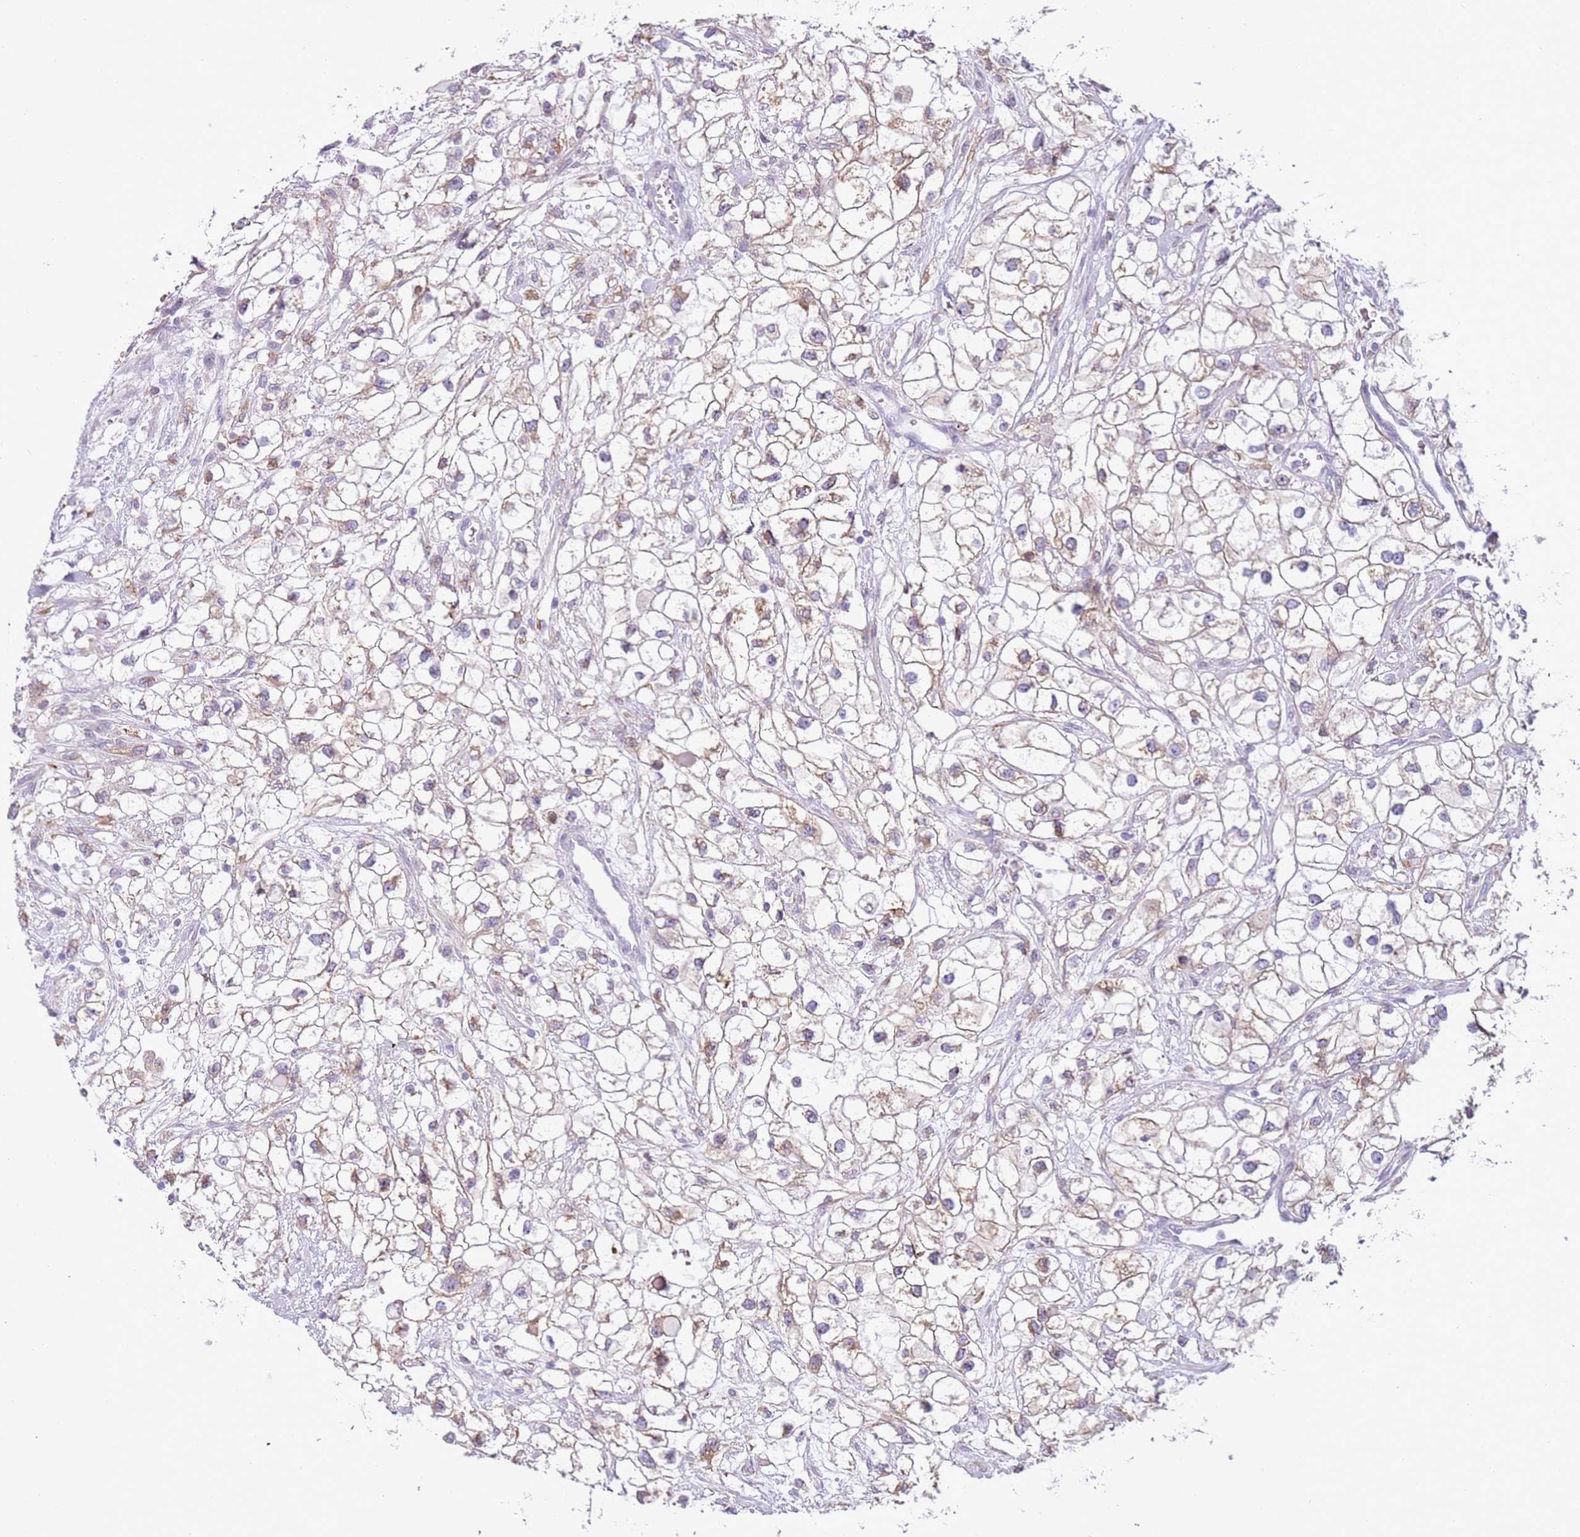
{"staining": {"intensity": "weak", "quantity": "25%-75%", "location": "cytoplasmic/membranous"}, "tissue": "renal cancer", "cell_type": "Tumor cells", "image_type": "cancer", "snomed": [{"axis": "morphology", "description": "Adenocarcinoma, NOS"}, {"axis": "topography", "description": "Kidney"}], "caption": "DAB (3,3'-diaminobenzidine) immunohistochemical staining of human renal adenocarcinoma shows weak cytoplasmic/membranous protein expression in about 25%-75% of tumor cells.", "gene": "OAF", "patient": {"sex": "male", "age": 59}}